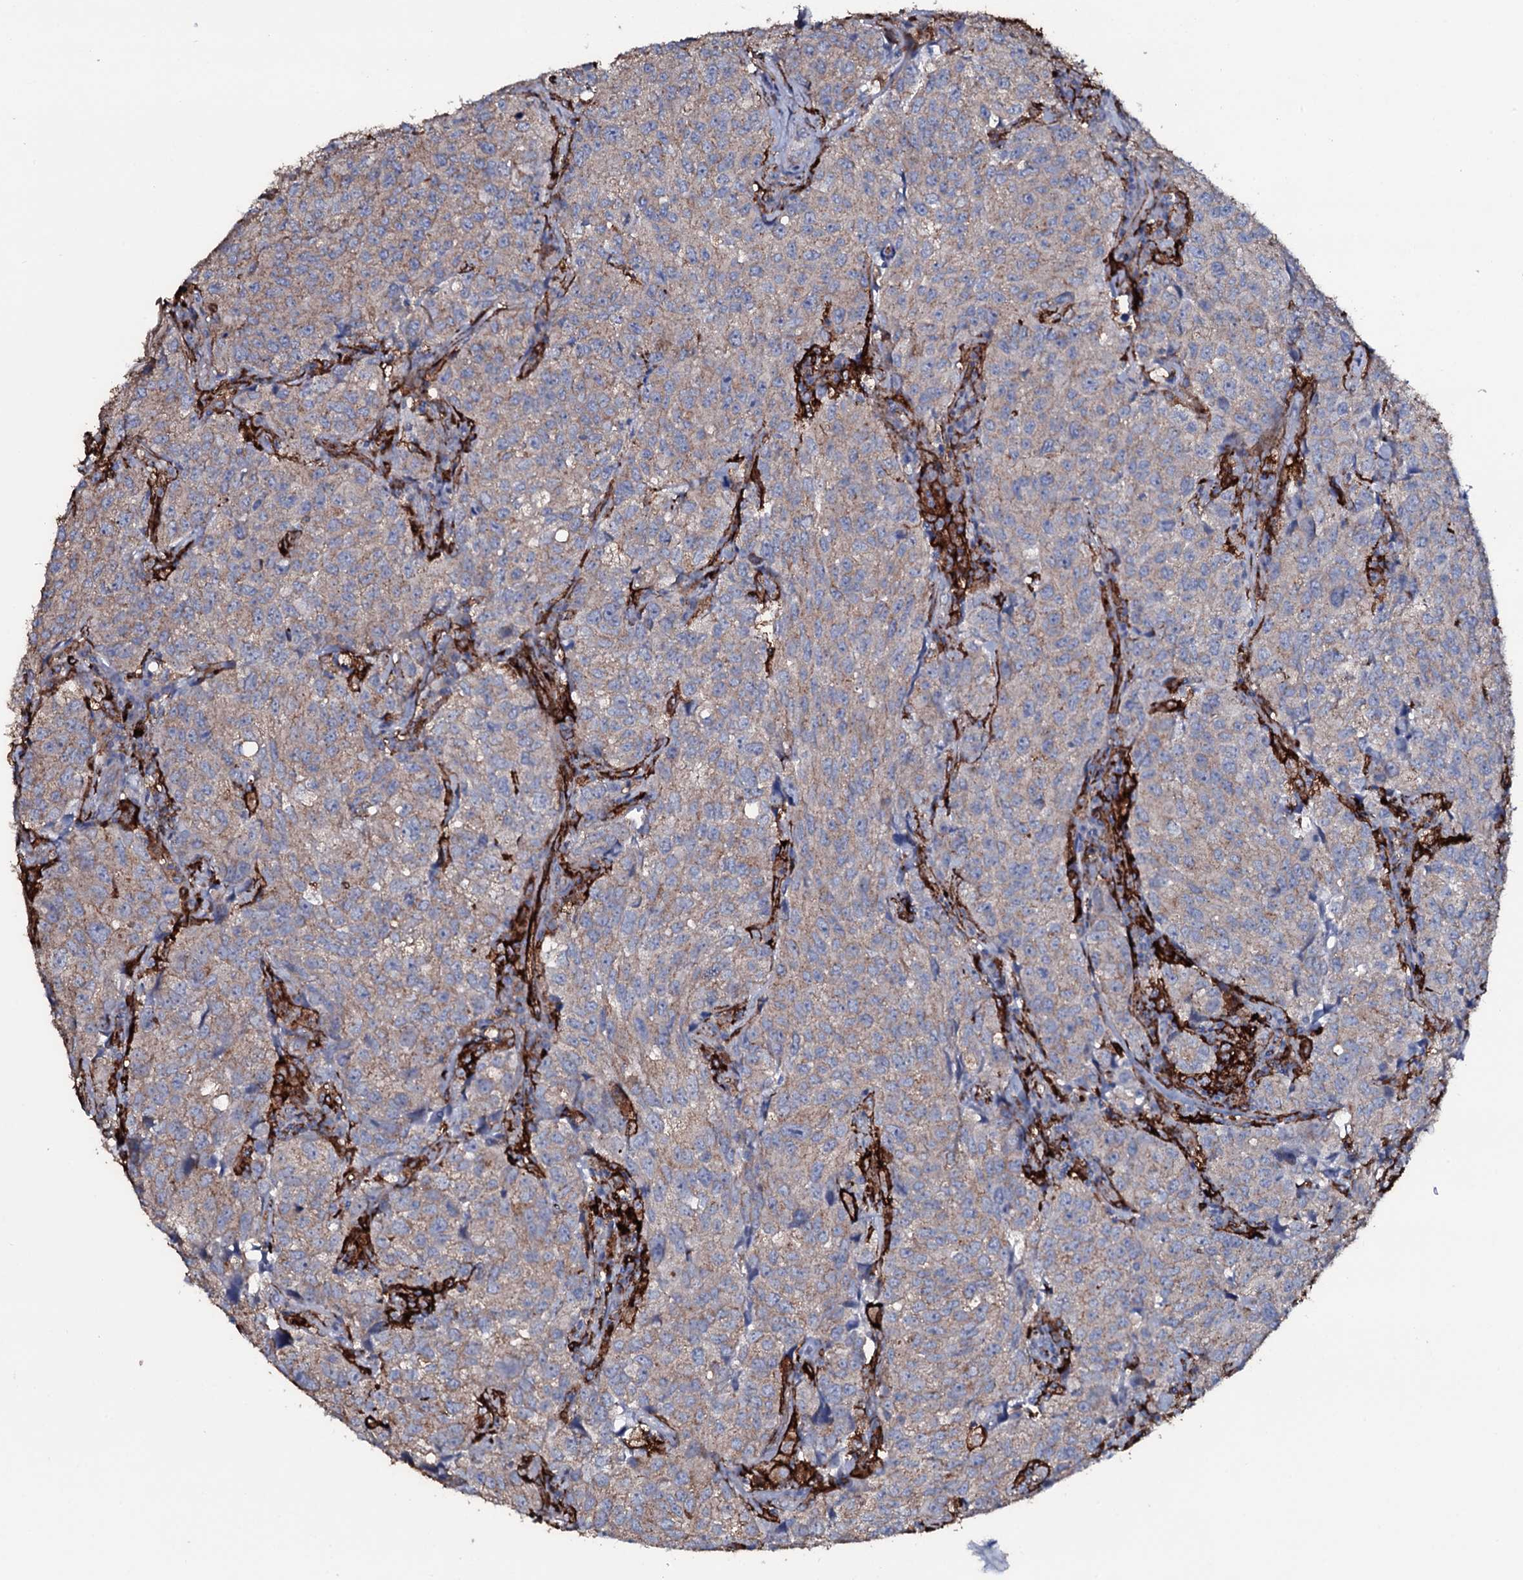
{"staining": {"intensity": "weak", "quantity": ">75%", "location": "cytoplasmic/membranous"}, "tissue": "urothelial cancer", "cell_type": "Tumor cells", "image_type": "cancer", "snomed": [{"axis": "morphology", "description": "Urothelial carcinoma, High grade"}, {"axis": "topography", "description": "Urinary bladder"}], "caption": "Immunohistochemical staining of human urothelial carcinoma (high-grade) shows weak cytoplasmic/membranous protein staining in approximately >75% of tumor cells.", "gene": "OSBPL2", "patient": {"sex": "female", "age": 75}}